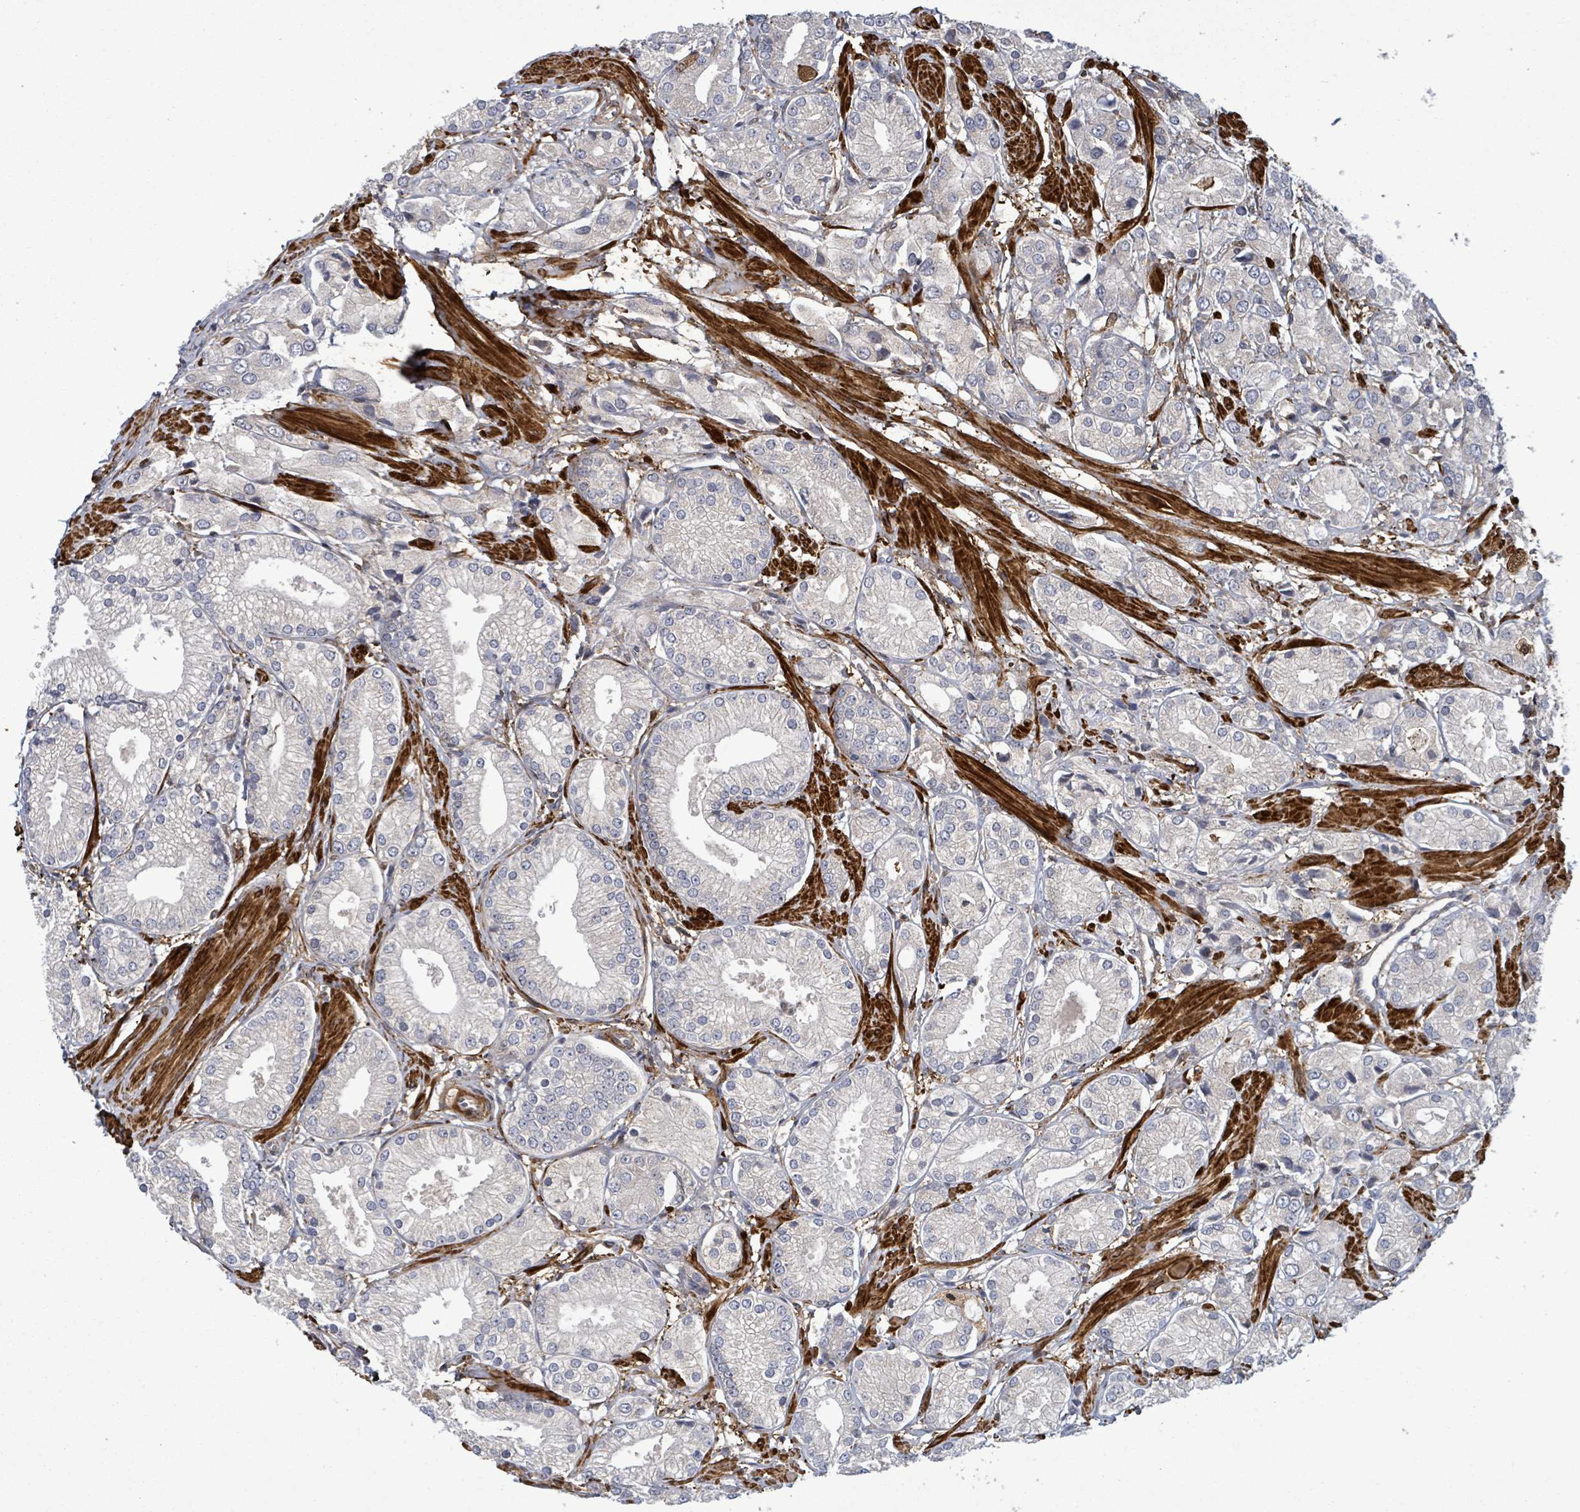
{"staining": {"intensity": "negative", "quantity": "none", "location": "none"}, "tissue": "prostate cancer", "cell_type": "Tumor cells", "image_type": "cancer", "snomed": [{"axis": "morphology", "description": "Adenocarcinoma, High grade"}, {"axis": "topography", "description": "Prostate and seminal vesicle, NOS"}], "caption": "Prostate cancer stained for a protein using immunohistochemistry (IHC) exhibits no staining tumor cells.", "gene": "MAP3K6", "patient": {"sex": "male", "age": 64}}